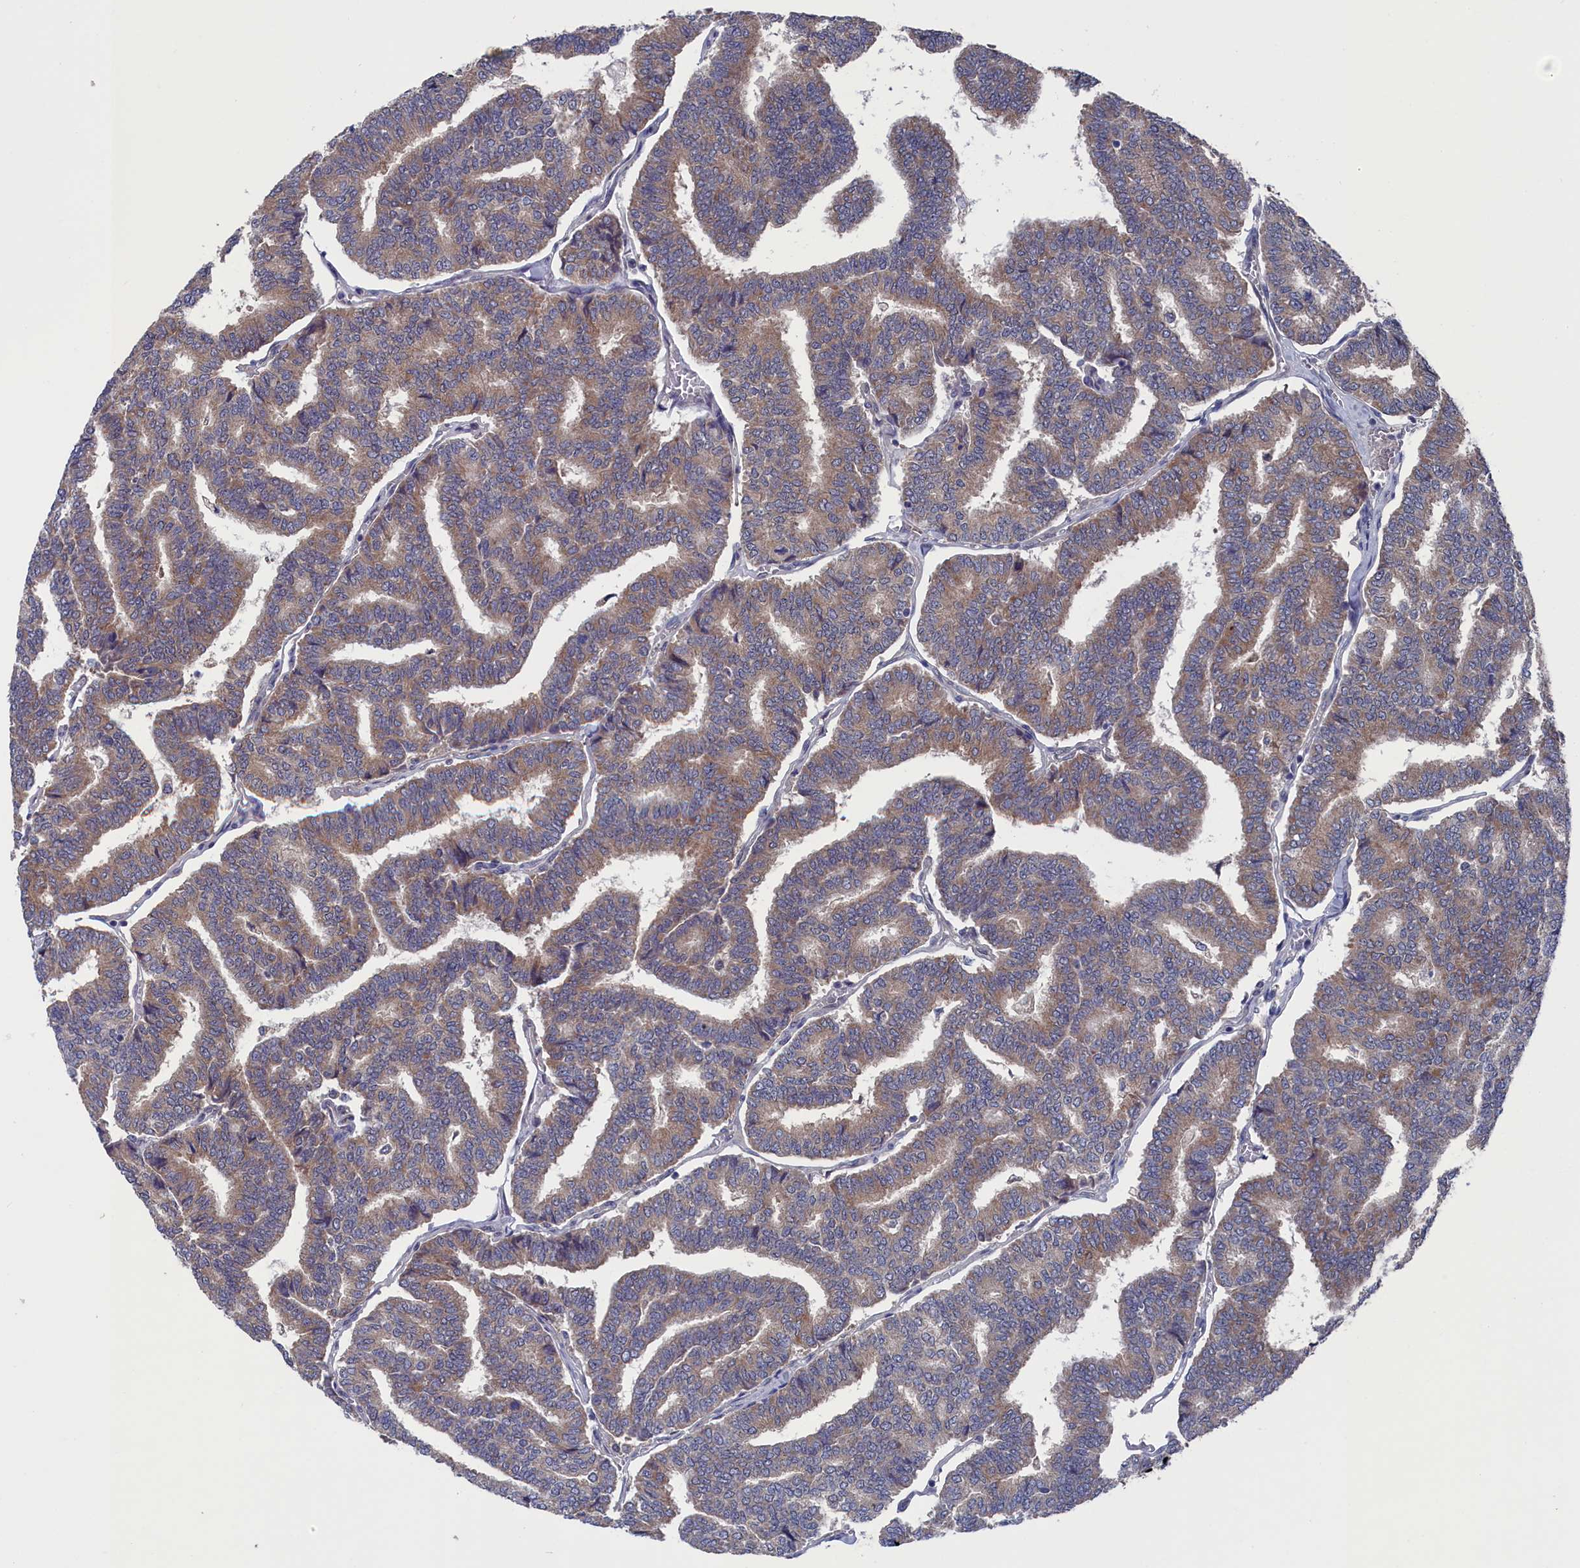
{"staining": {"intensity": "moderate", "quantity": ">75%", "location": "cytoplasmic/membranous"}, "tissue": "thyroid cancer", "cell_type": "Tumor cells", "image_type": "cancer", "snomed": [{"axis": "morphology", "description": "Papillary adenocarcinoma, NOS"}, {"axis": "topography", "description": "Thyroid gland"}], "caption": "Protein expression analysis of papillary adenocarcinoma (thyroid) demonstrates moderate cytoplasmic/membranous staining in about >75% of tumor cells. (IHC, brightfield microscopy, high magnification).", "gene": "SPATA13", "patient": {"sex": "female", "age": 35}}